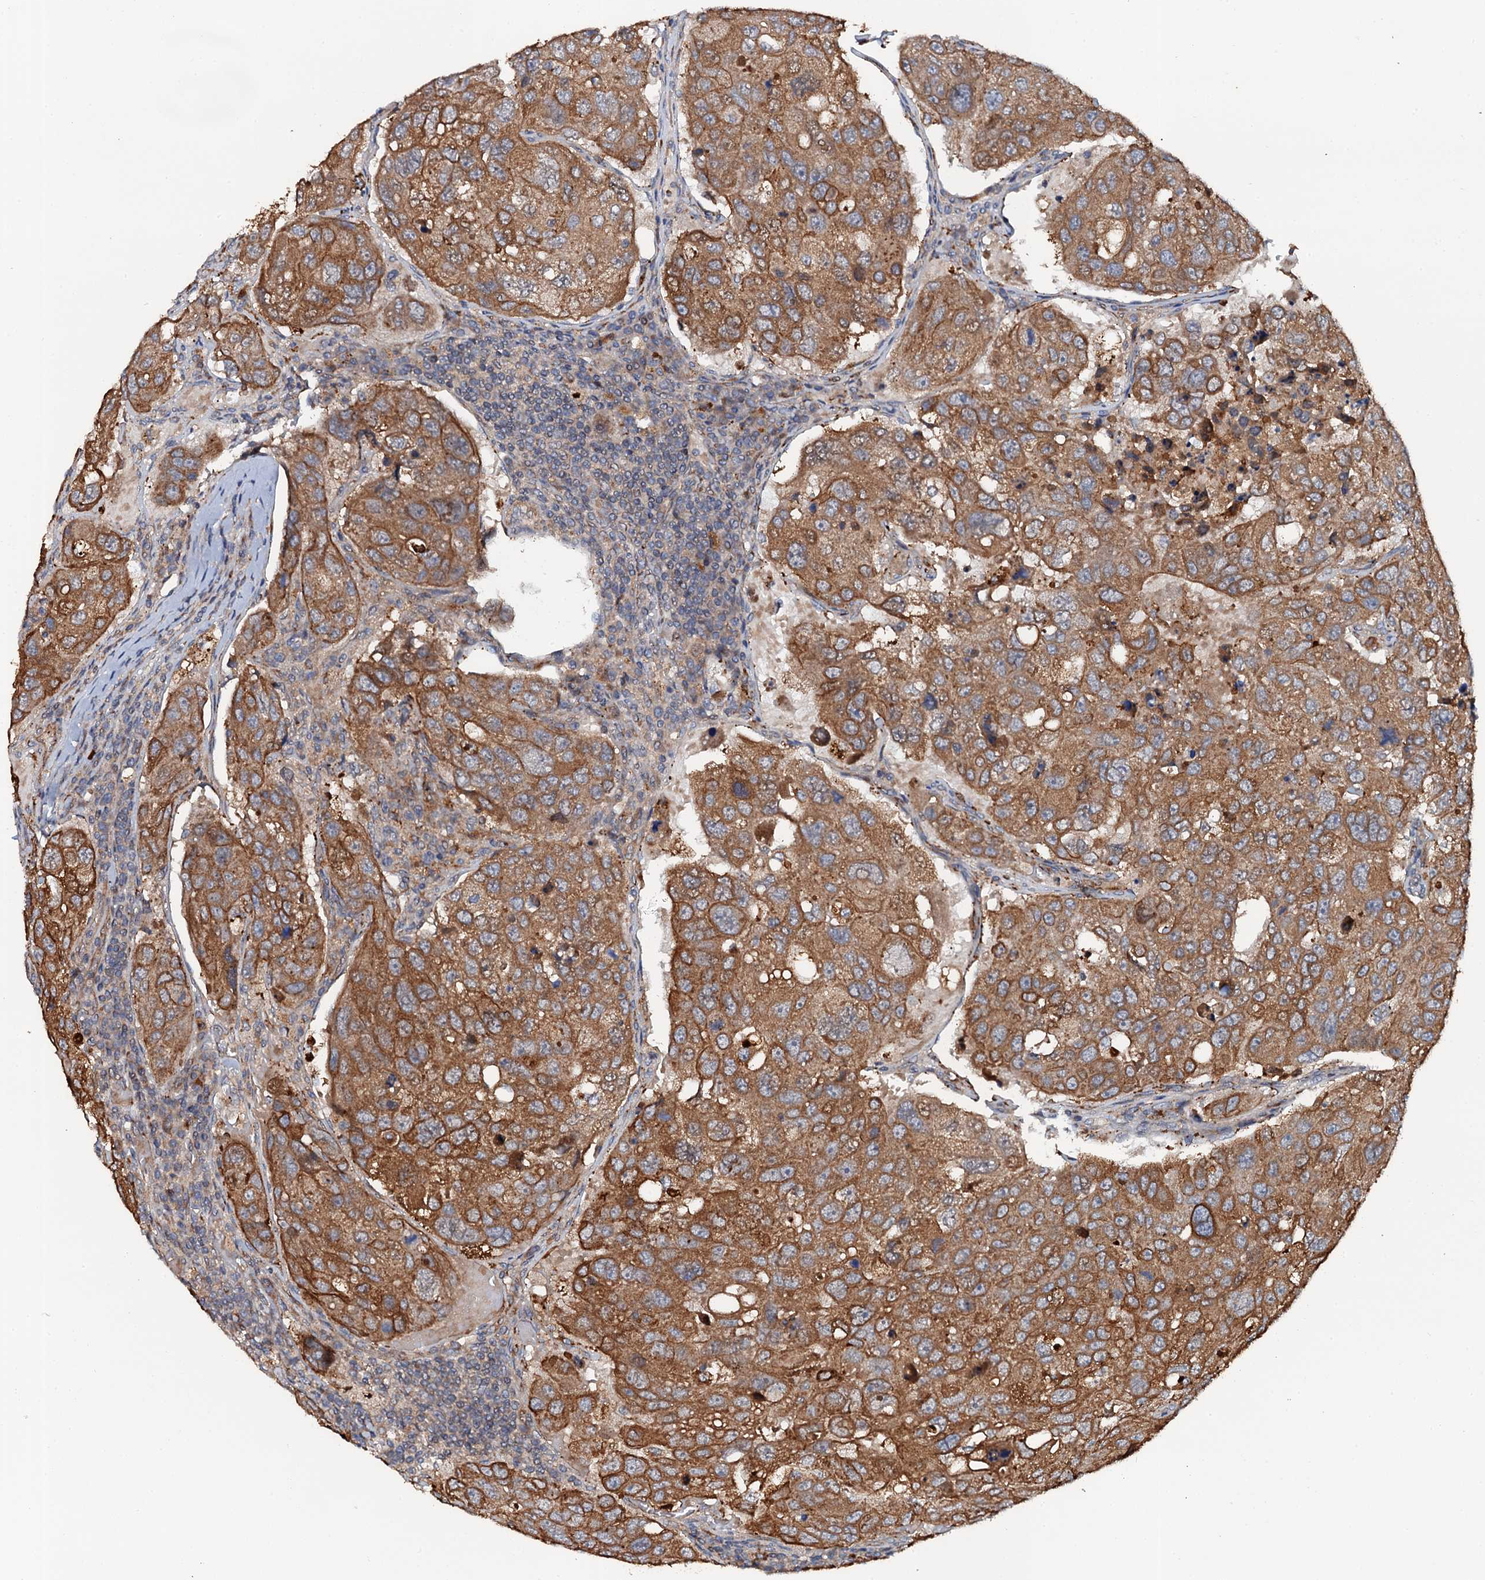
{"staining": {"intensity": "moderate", "quantity": ">75%", "location": "cytoplasmic/membranous"}, "tissue": "urothelial cancer", "cell_type": "Tumor cells", "image_type": "cancer", "snomed": [{"axis": "morphology", "description": "Urothelial carcinoma, High grade"}, {"axis": "topography", "description": "Lymph node"}, {"axis": "topography", "description": "Urinary bladder"}], "caption": "Immunohistochemical staining of human high-grade urothelial carcinoma displays moderate cytoplasmic/membranous protein positivity in about >75% of tumor cells.", "gene": "GLCE", "patient": {"sex": "male", "age": 51}}